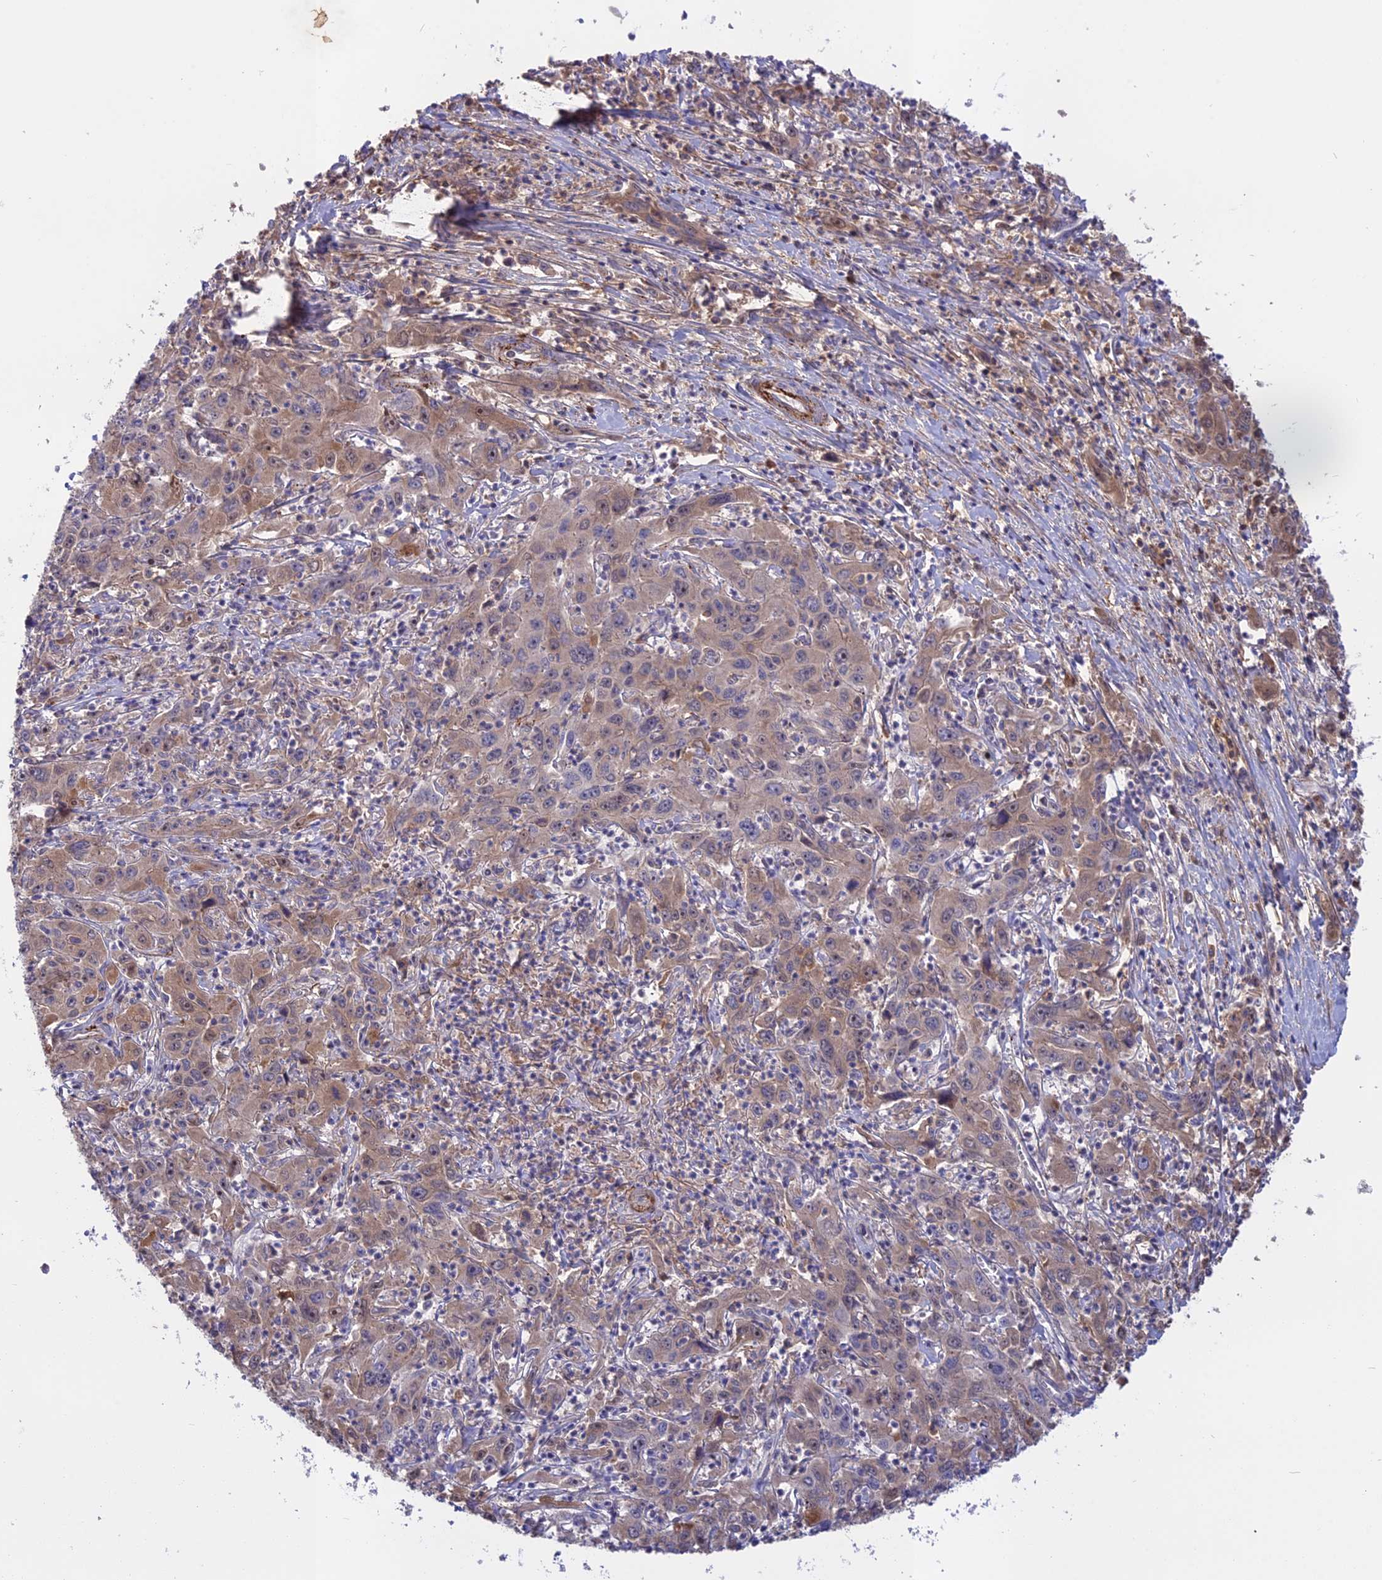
{"staining": {"intensity": "weak", "quantity": "25%-75%", "location": "cytoplasmic/membranous"}, "tissue": "liver cancer", "cell_type": "Tumor cells", "image_type": "cancer", "snomed": [{"axis": "morphology", "description": "Carcinoma, Hepatocellular, NOS"}, {"axis": "topography", "description": "Liver"}], "caption": "Liver cancer tissue shows weak cytoplasmic/membranous expression in approximately 25%-75% of tumor cells", "gene": "ADO", "patient": {"sex": "male", "age": 63}}